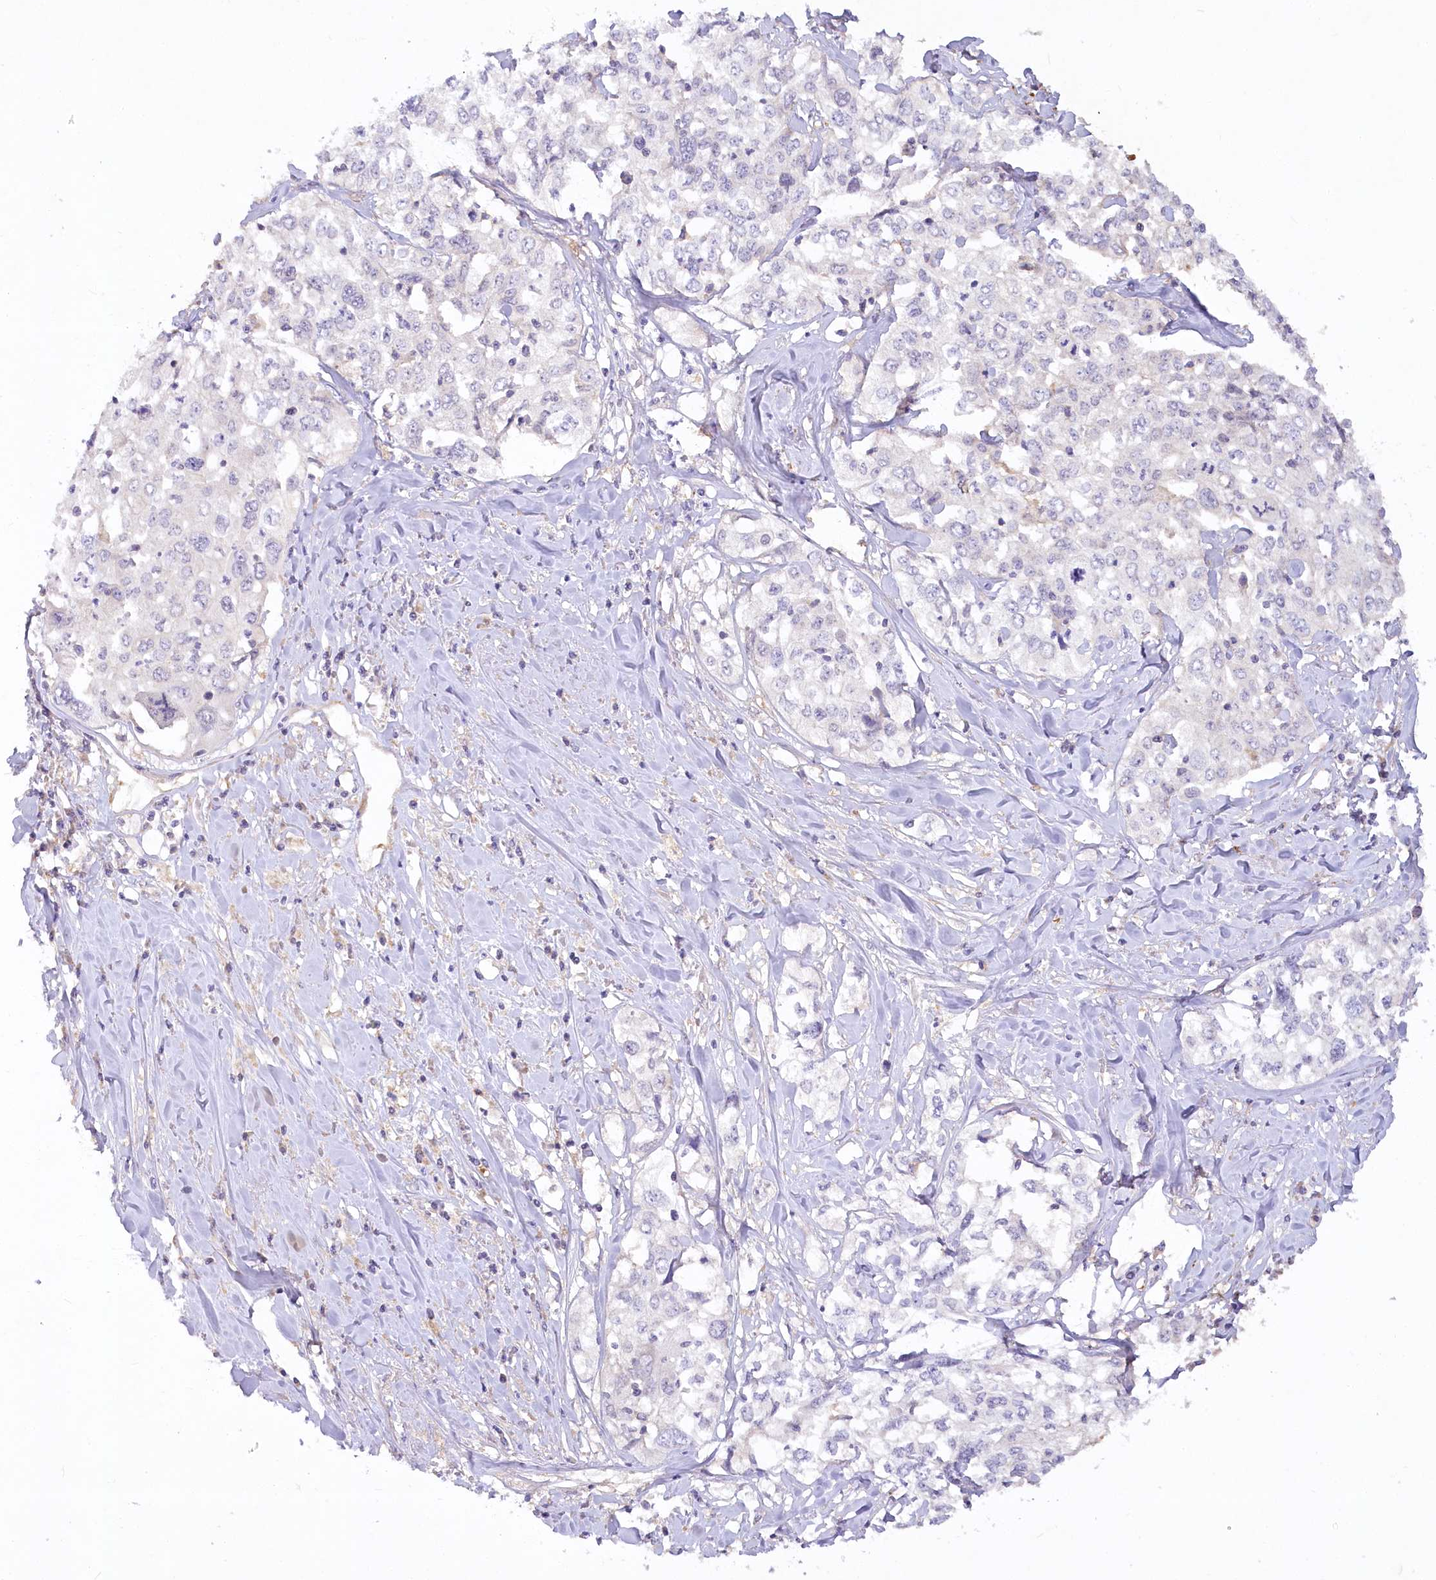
{"staining": {"intensity": "negative", "quantity": "none", "location": "none"}, "tissue": "cervical cancer", "cell_type": "Tumor cells", "image_type": "cancer", "snomed": [{"axis": "morphology", "description": "Squamous cell carcinoma, NOS"}, {"axis": "topography", "description": "Cervix"}], "caption": "A micrograph of human cervical cancer is negative for staining in tumor cells.", "gene": "EFHC2", "patient": {"sex": "female", "age": 31}}